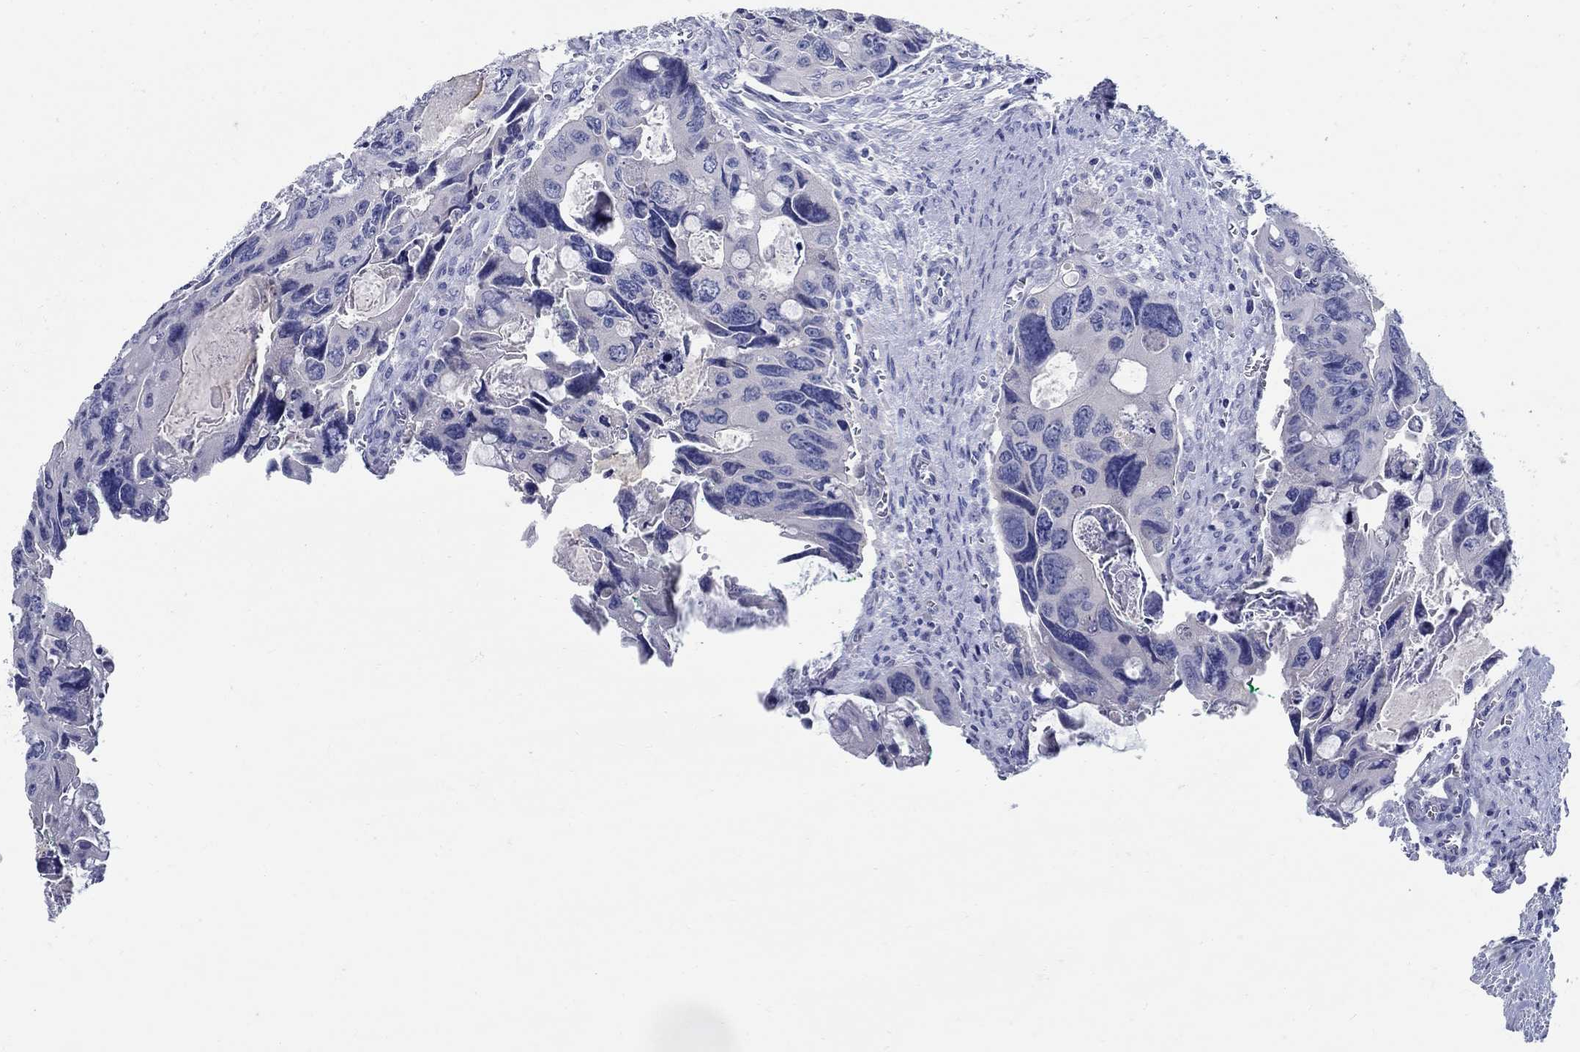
{"staining": {"intensity": "negative", "quantity": "none", "location": "none"}, "tissue": "colorectal cancer", "cell_type": "Tumor cells", "image_type": "cancer", "snomed": [{"axis": "morphology", "description": "Adenocarcinoma, NOS"}, {"axis": "topography", "description": "Rectum"}], "caption": "A histopathology image of human colorectal cancer (adenocarcinoma) is negative for staining in tumor cells.", "gene": "CRYGD", "patient": {"sex": "male", "age": 62}}